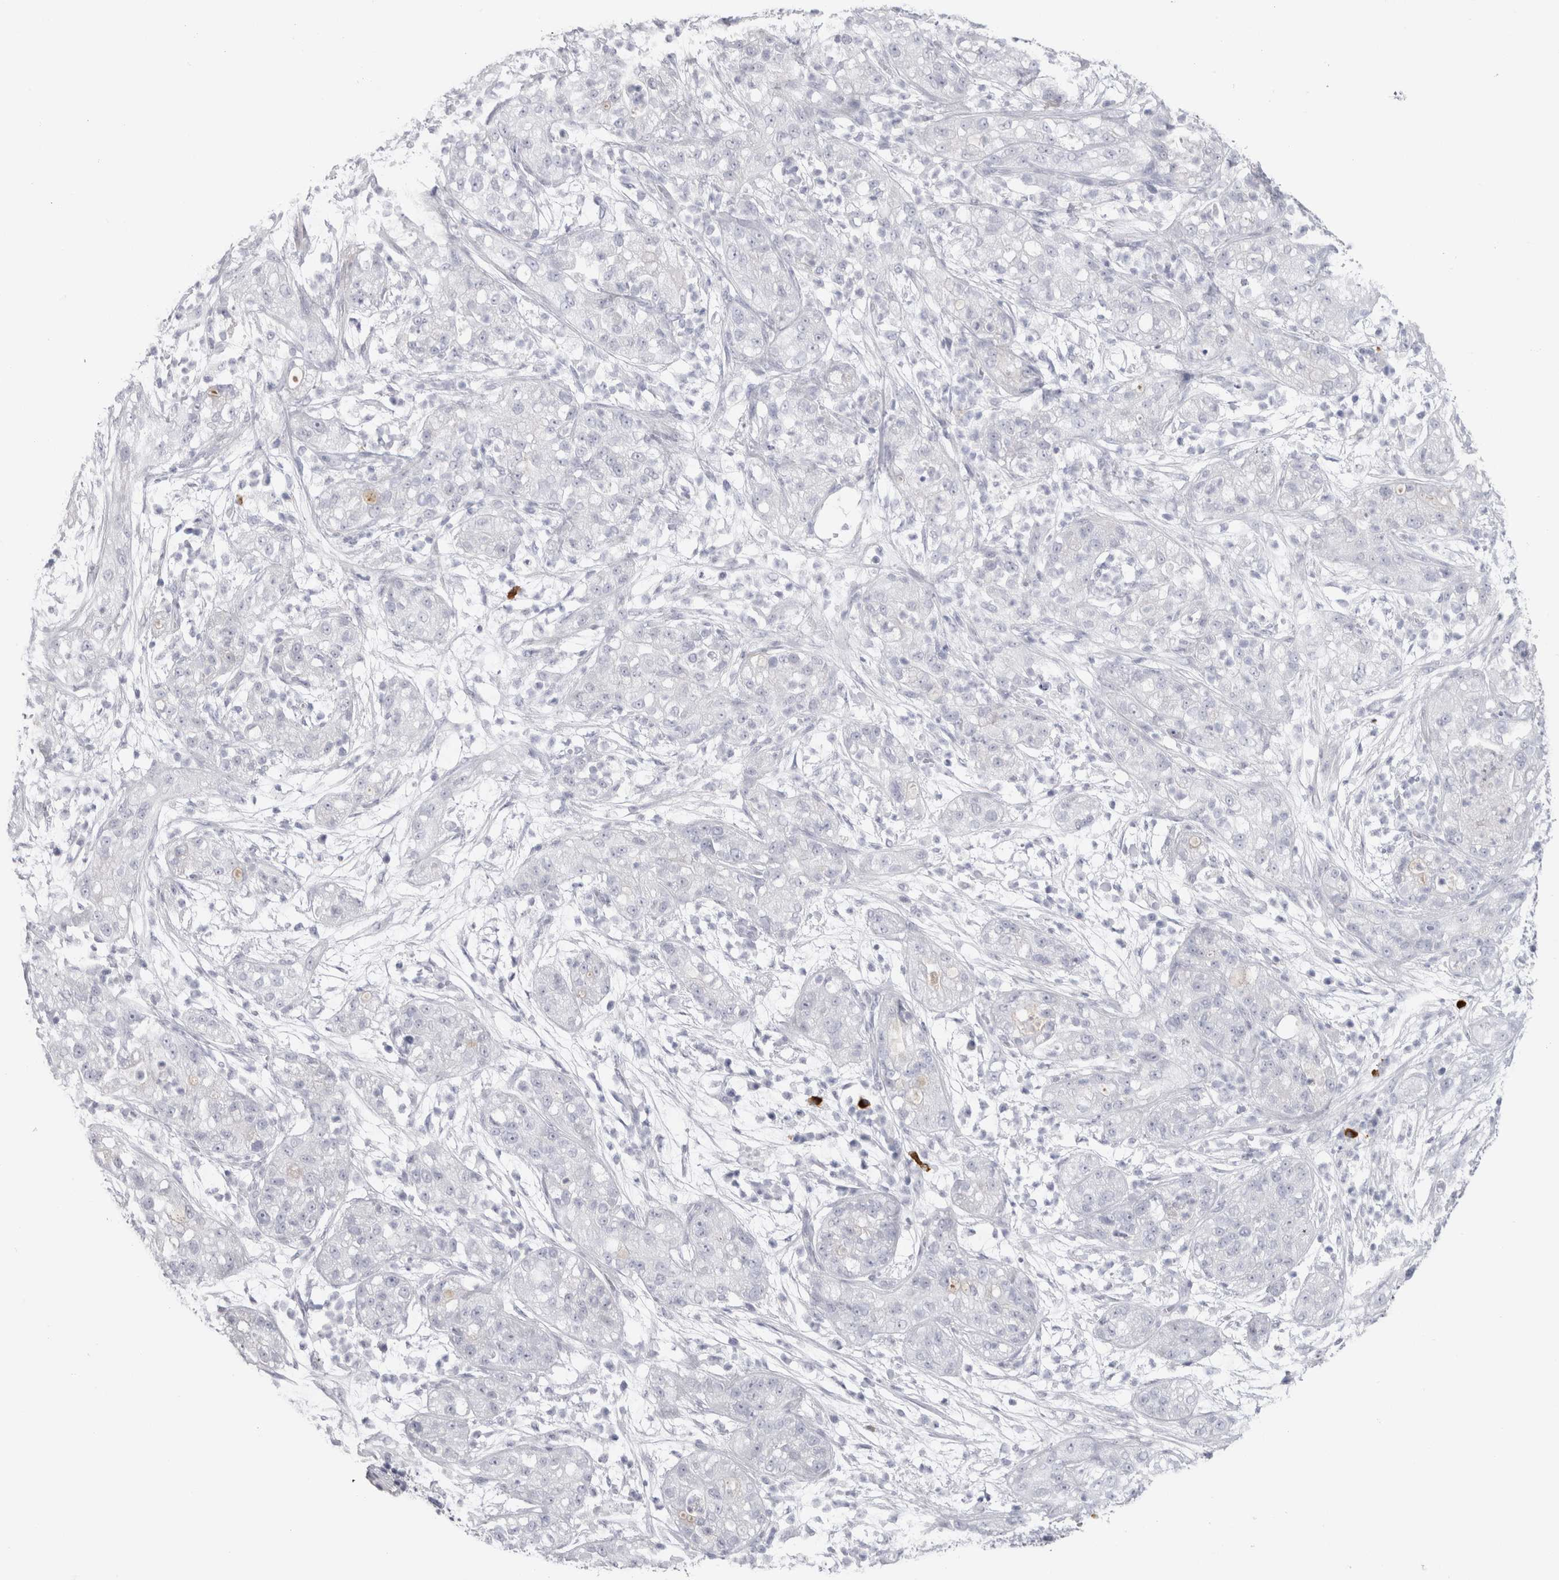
{"staining": {"intensity": "negative", "quantity": "none", "location": "none"}, "tissue": "pancreatic cancer", "cell_type": "Tumor cells", "image_type": "cancer", "snomed": [{"axis": "morphology", "description": "Adenocarcinoma, NOS"}, {"axis": "topography", "description": "Pancreas"}], "caption": "The photomicrograph displays no significant expression in tumor cells of pancreatic cancer.", "gene": "CDH17", "patient": {"sex": "female", "age": 78}}